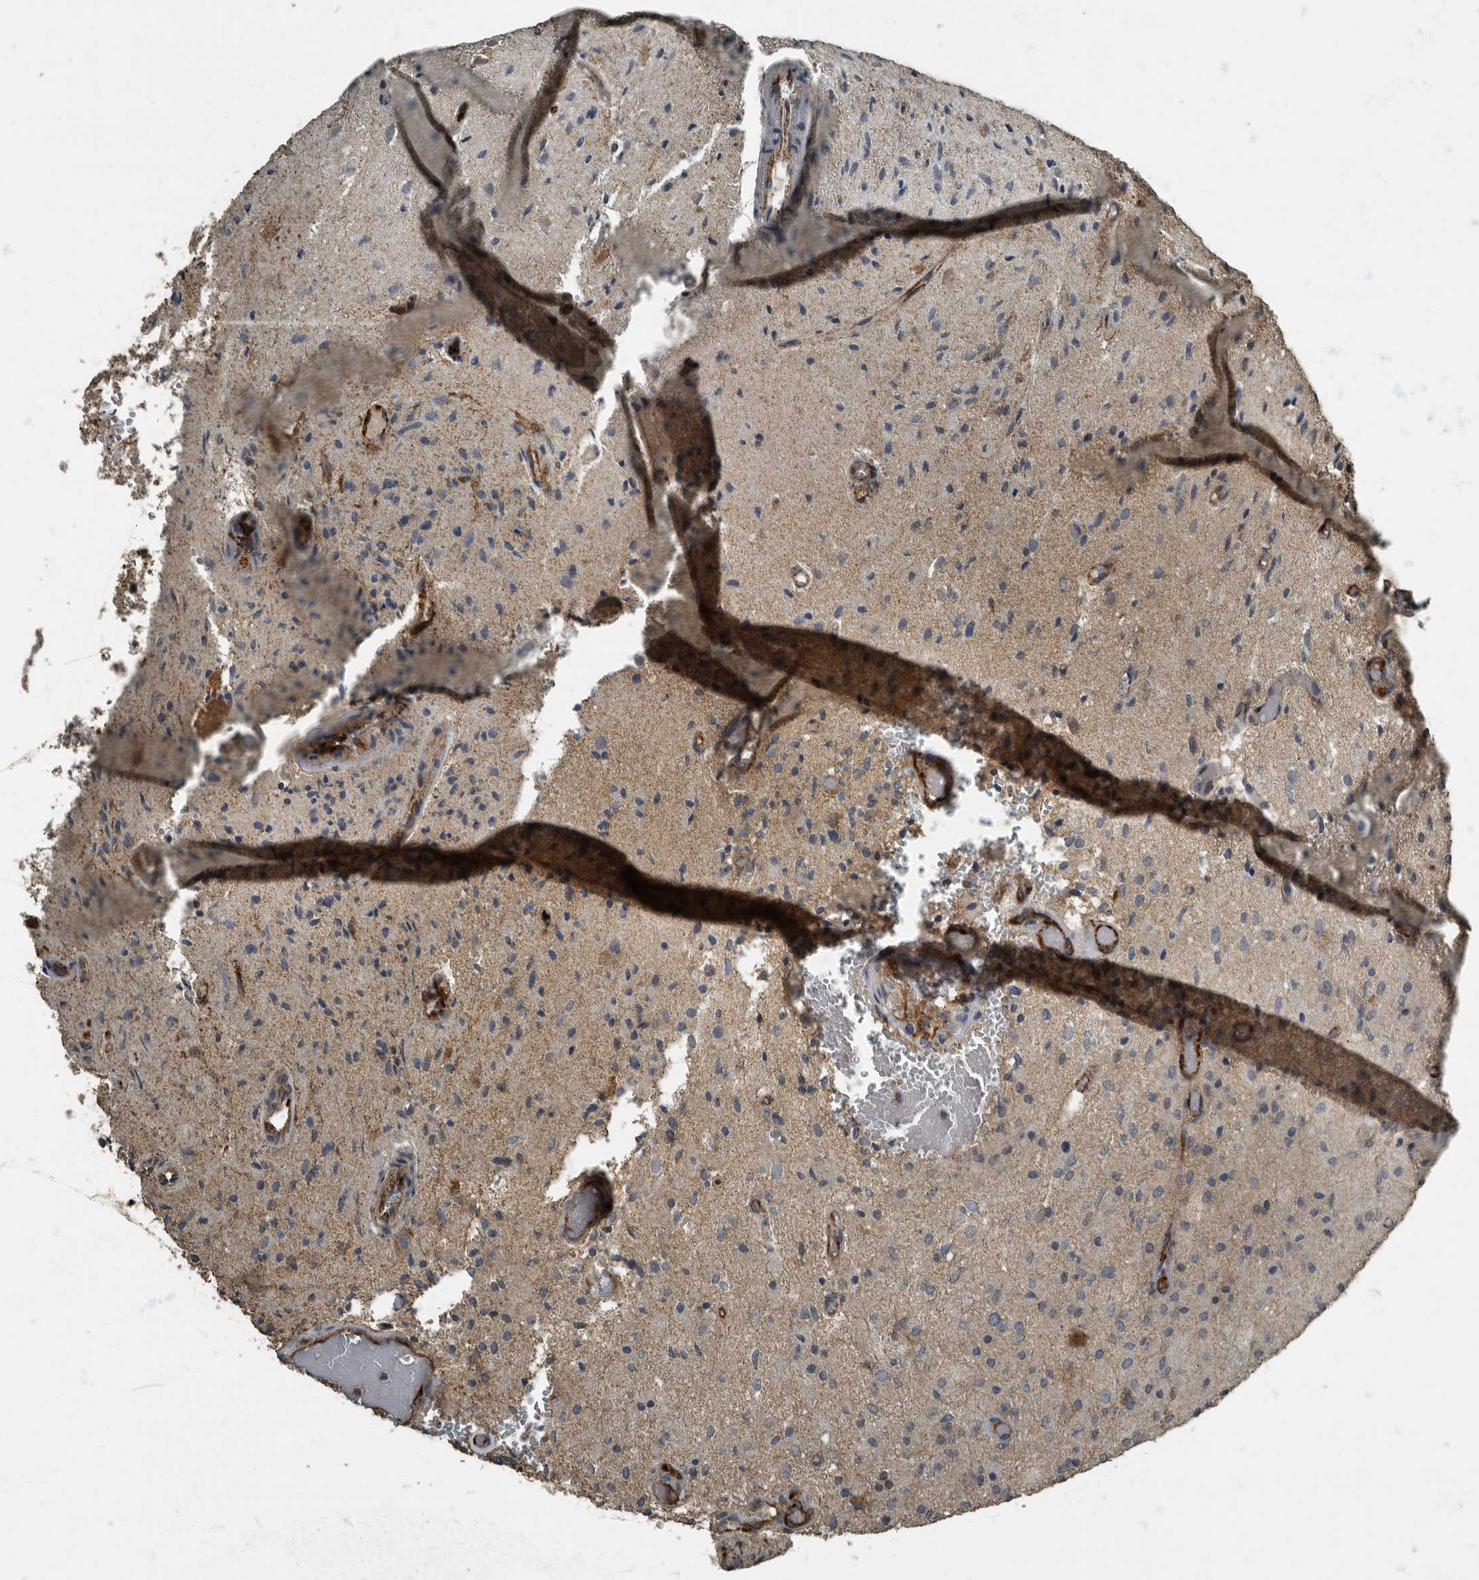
{"staining": {"intensity": "negative", "quantity": "none", "location": "none"}, "tissue": "glioma", "cell_type": "Tumor cells", "image_type": "cancer", "snomed": [{"axis": "morphology", "description": "Normal tissue, NOS"}, {"axis": "morphology", "description": "Glioma, malignant, High grade"}, {"axis": "topography", "description": "Cerebral cortex"}], "caption": "This is an IHC histopathology image of human glioma. There is no staining in tumor cells.", "gene": "IL15RA", "patient": {"sex": "male", "age": 77}}